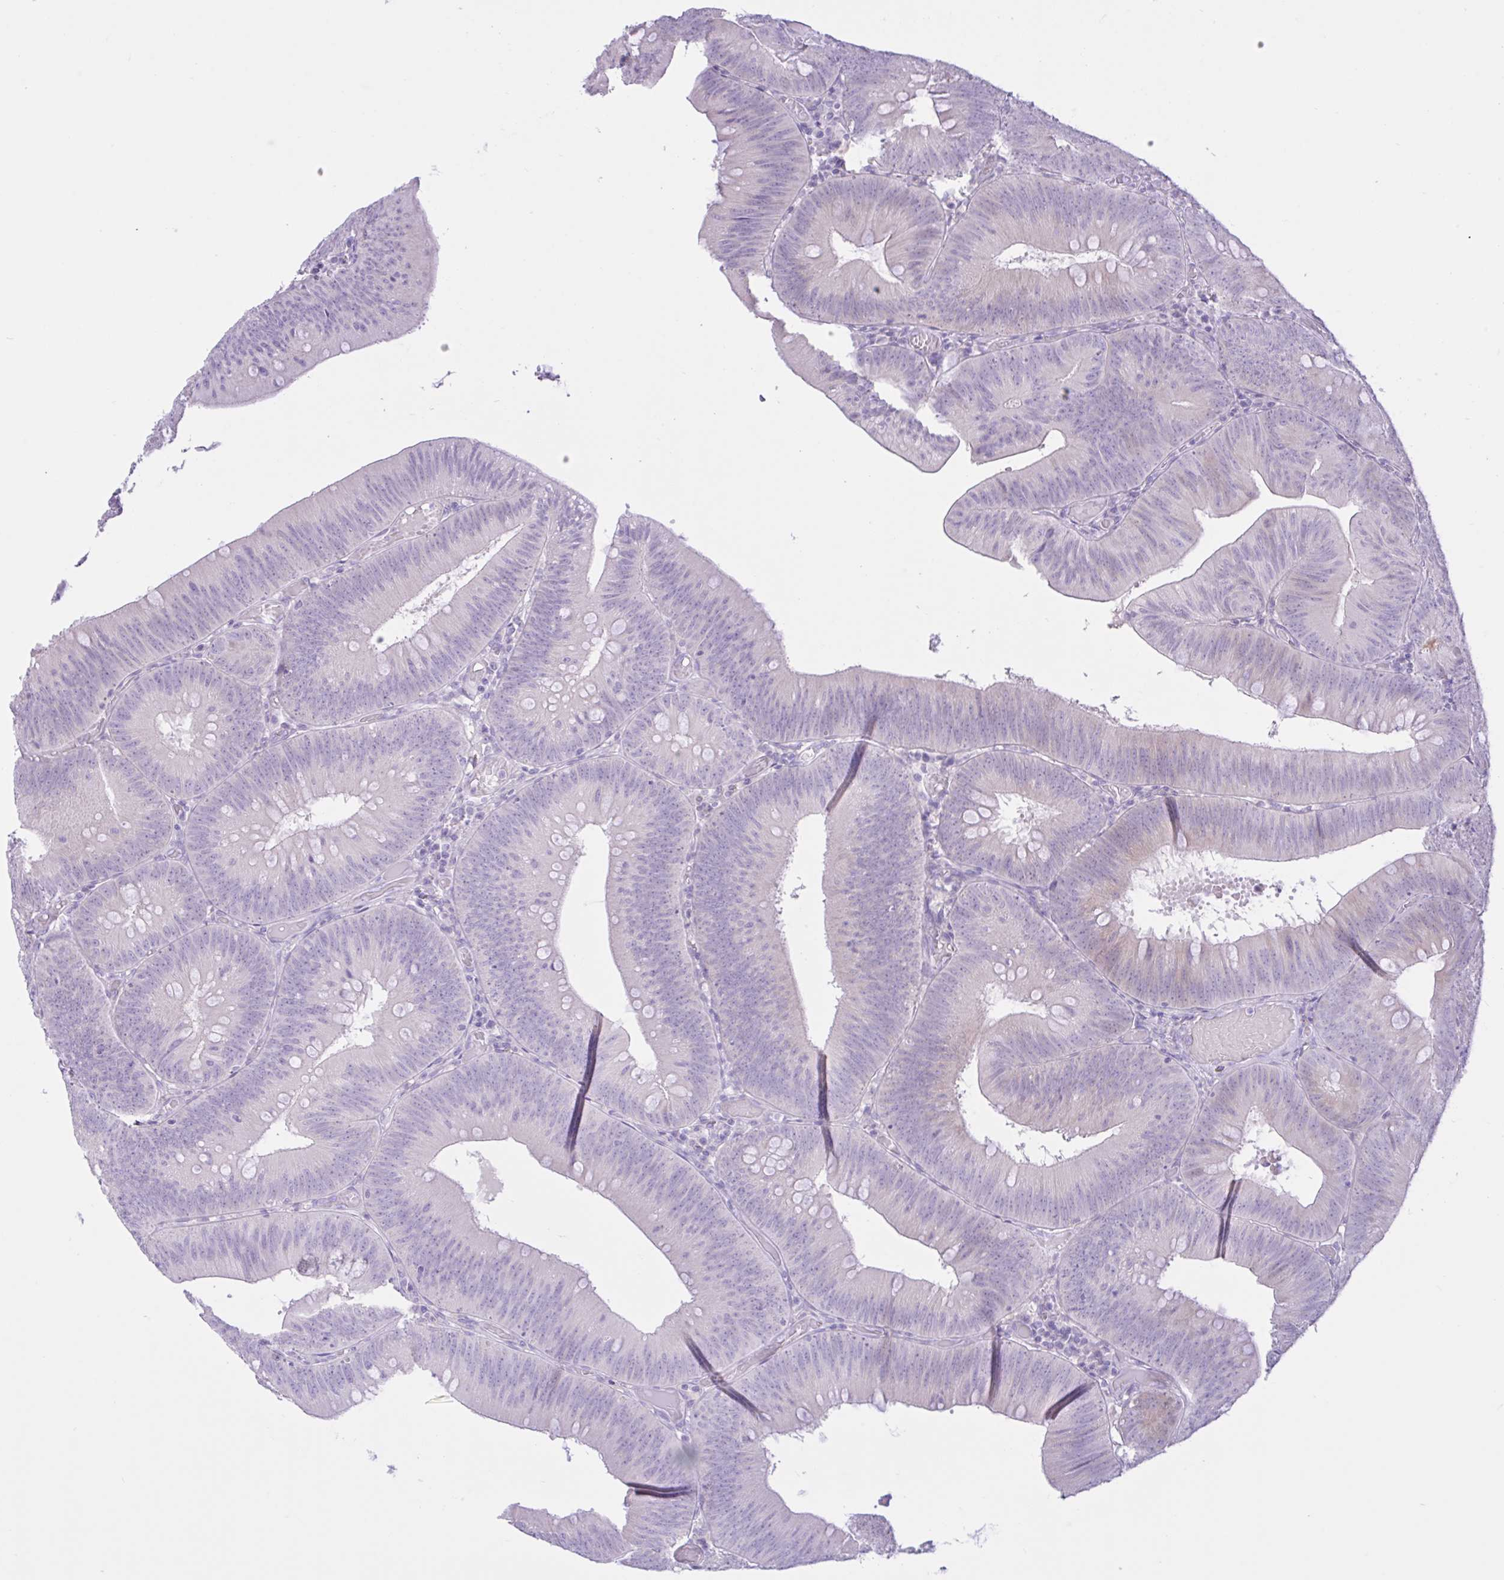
{"staining": {"intensity": "negative", "quantity": "none", "location": "none"}, "tissue": "colorectal cancer", "cell_type": "Tumor cells", "image_type": "cancer", "snomed": [{"axis": "morphology", "description": "Adenocarcinoma, NOS"}, {"axis": "topography", "description": "Colon"}], "caption": "This is an IHC histopathology image of colorectal adenocarcinoma. There is no positivity in tumor cells.", "gene": "ZNF101", "patient": {"sex": "male", "age": 84}}